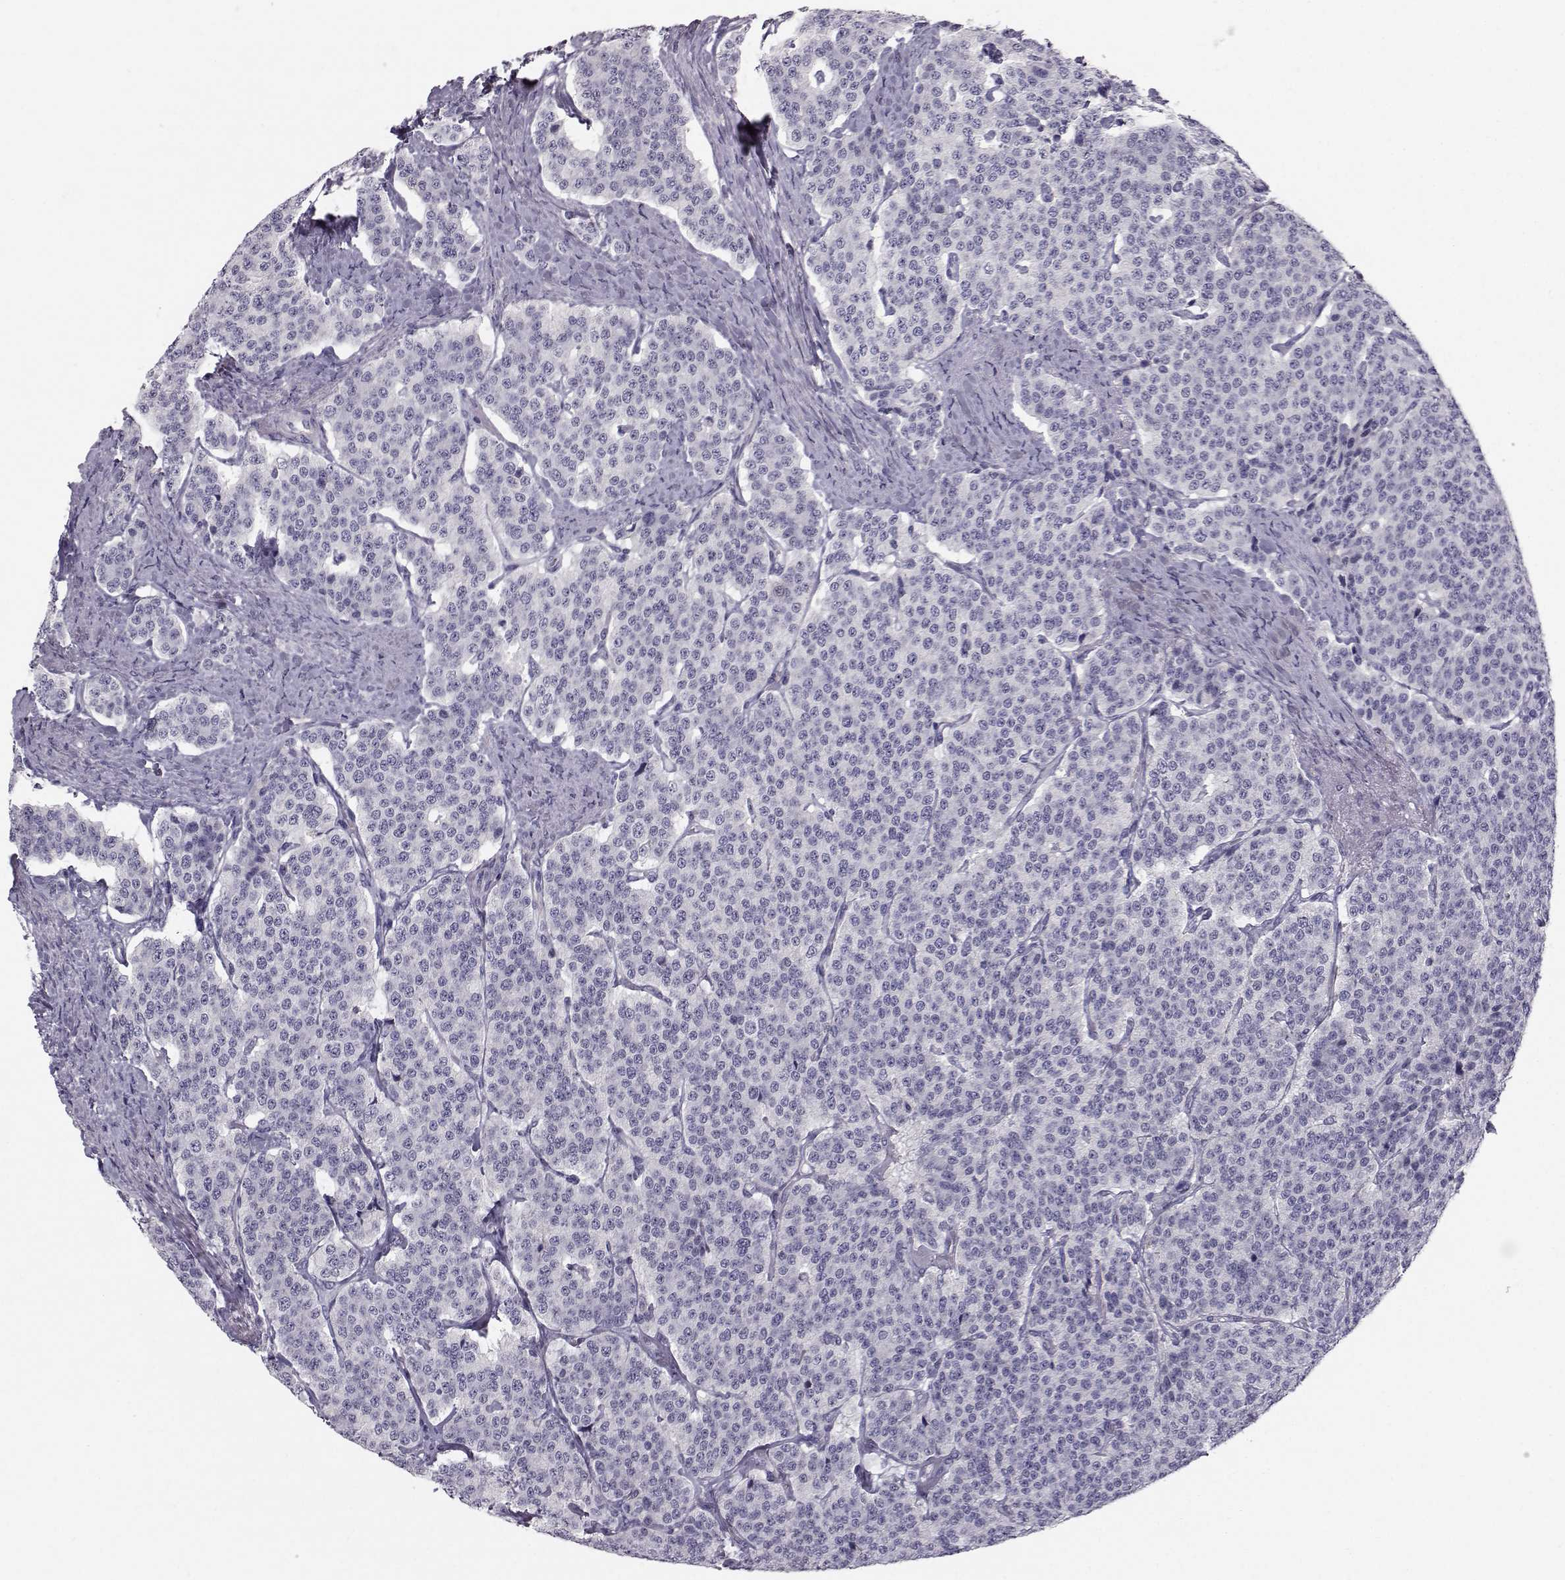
{"staining": {"intensity": "negative", "quantity": "none", "location": "none"}, "tissue": "carcinoid", "cell_type": "Tumor cells", "image_type": "cancer", "snomed": [{"axis": "morphology", "description": "Carcinoid, malignant, NOS"}, {"axis": "topography", "description": "Small intestine"}], "caption": "An immunohistochemistry (IHC) histopathology image of malignant carcinoid is shown. There is no staining in tumor cells of malignant carcinoid.", "gene": "SPDYE4", "patient": {"sex": "female", "age": 58}}